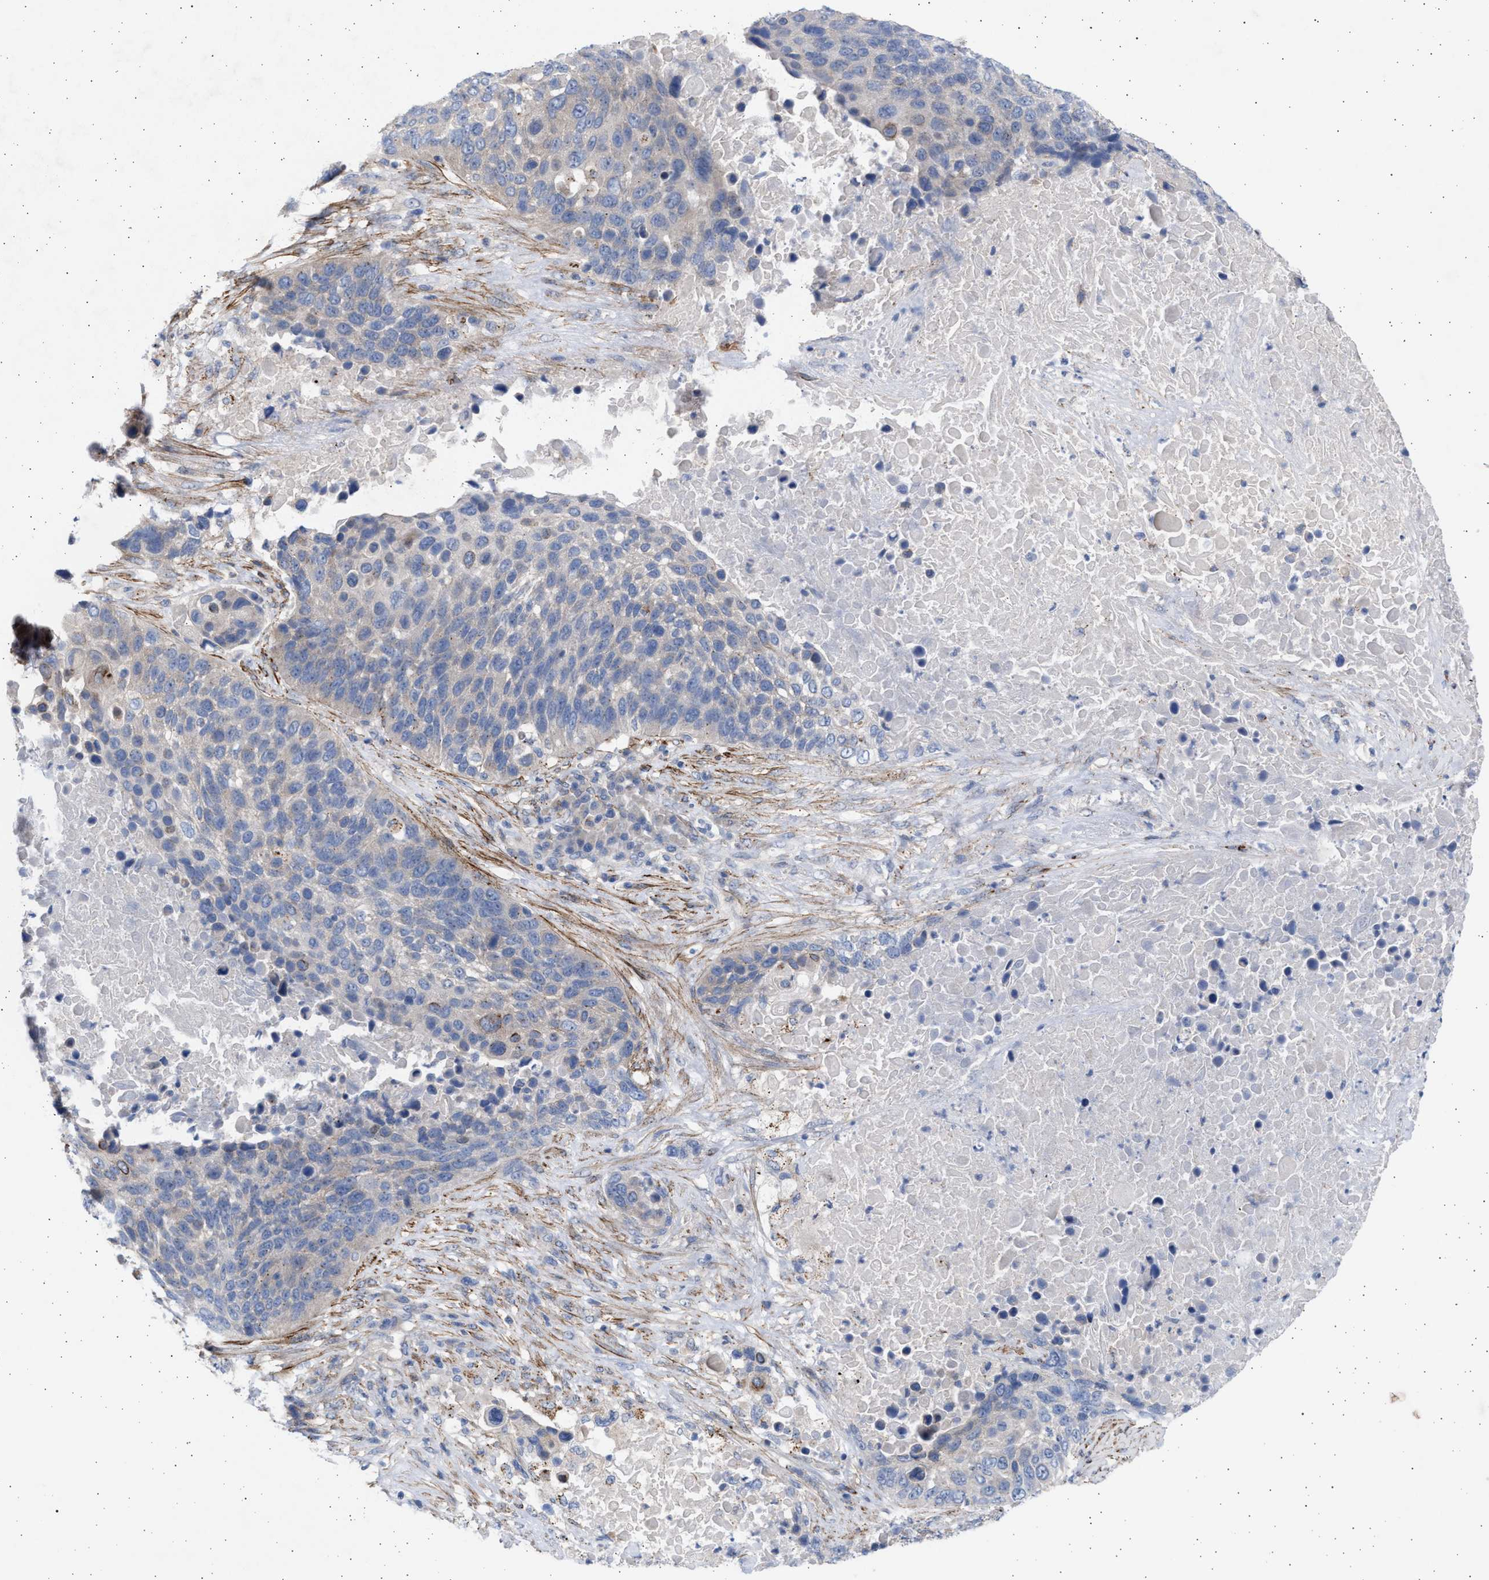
{"staining": {"intensity": "negative", "quantity": "none", "location": "none"}, "tissue": "lung cancer", "cell_type": "Tumor cells", "image_type": "cancer", "snomed": [{"axis": "morphology", "description": "Squamous cell carcinoma, NOS"}, {"axis": "topography", "description": "Lung"}], "caption": "The immunohistochemistry (IHC) photomicrograph has no significant positivity in tumor cells of squamous cell carcinoma (lung) tissue.", "gene": "NBR1", "patient": {"sex": "male", "age": 66}}